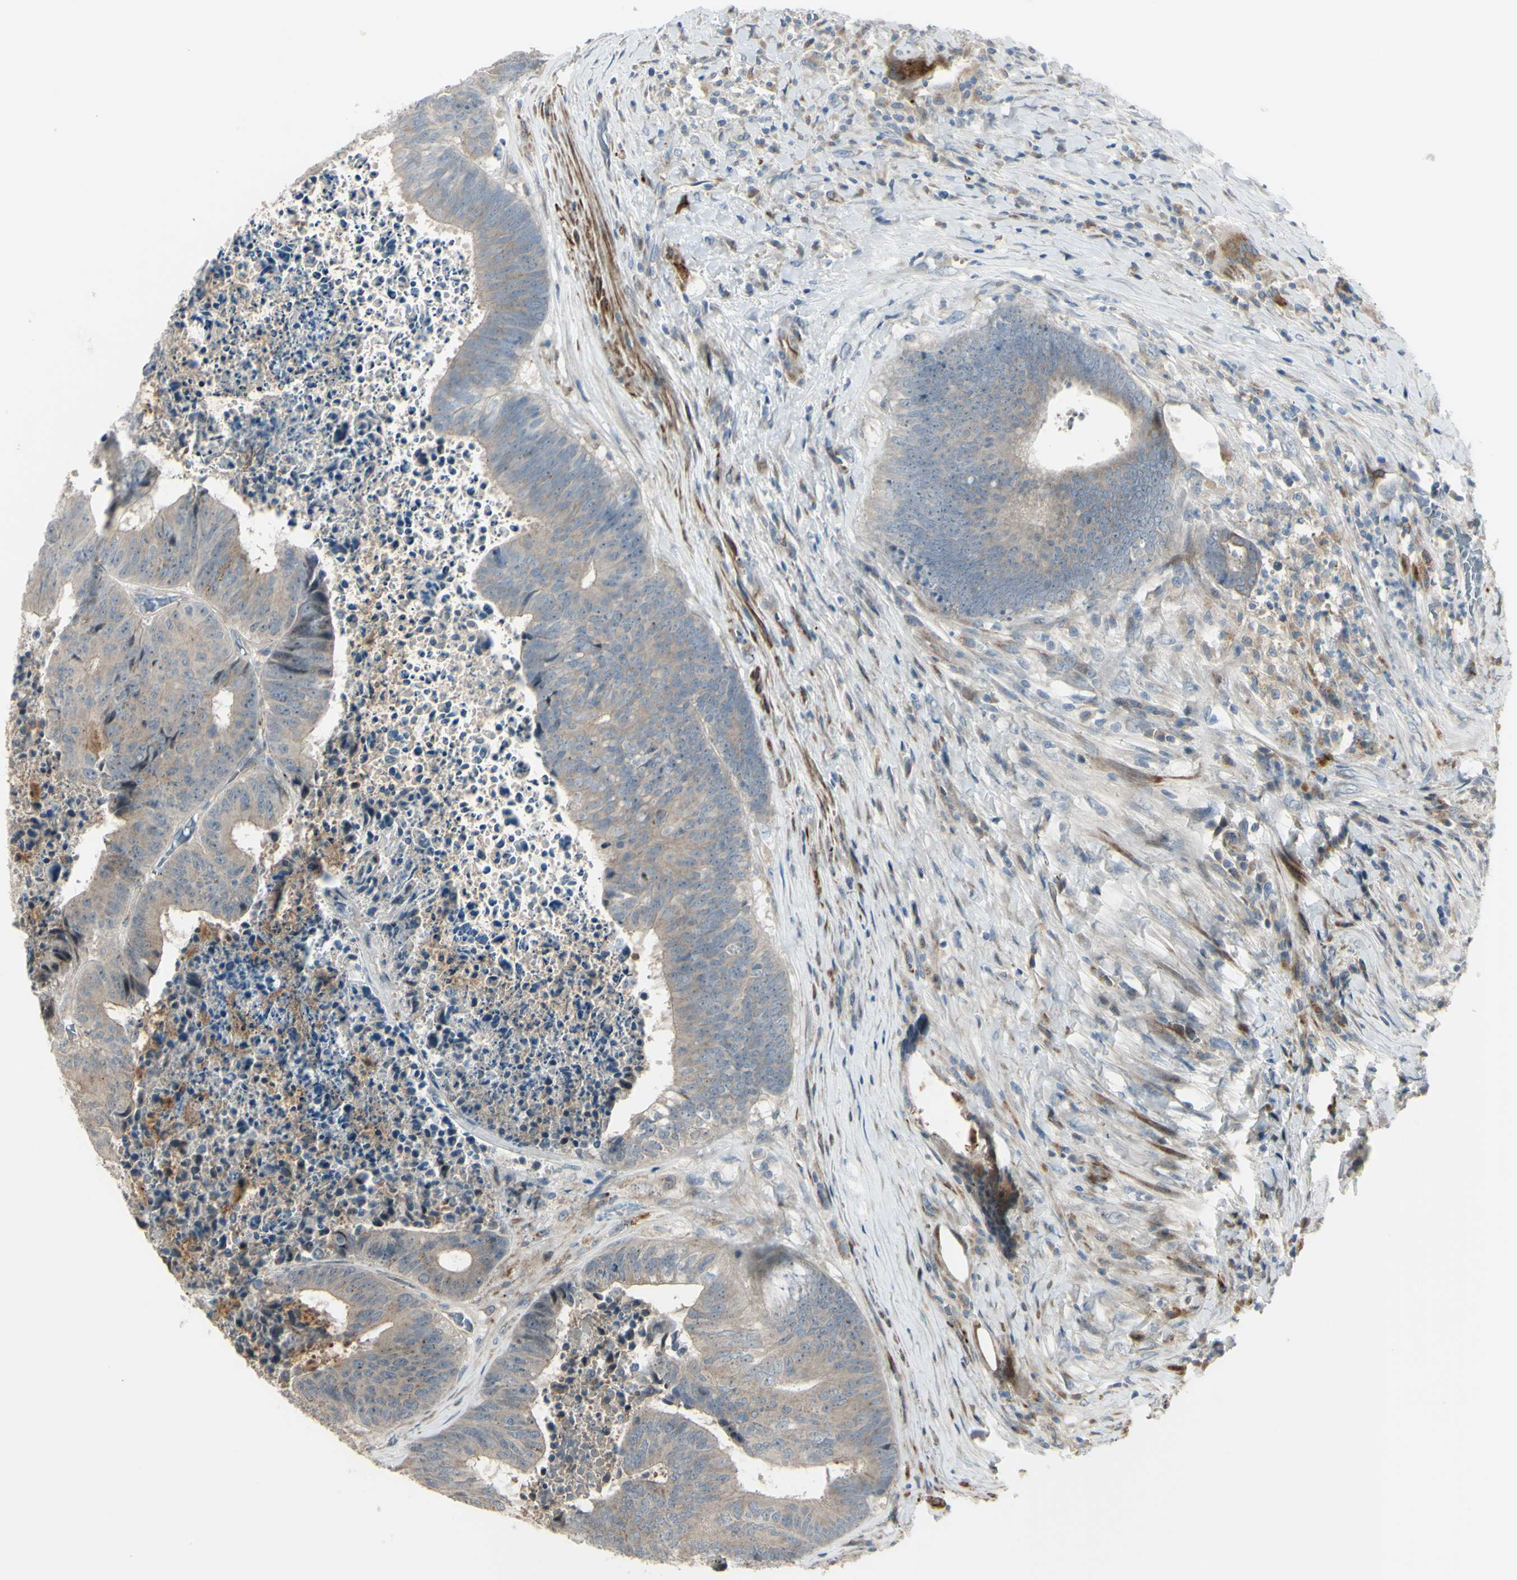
{"staining": {"intensity": "weak", "quantity": ">75%", "location": "cytoplasmic/membranous"}, "tissue": "colorectal cancer", "cell_type": "Tumor cells", "image_type": "cancer", "snomed": [{"axis": "morphology", "description": "Adenocarcinoma, NOS"}, {"axis": "topography", "description": "Rectum"}], "caption": "Human colorectal cancer (adenocarcinoma) stained with a protein marker demonstrates weak staining in tumor cells.", "gene": "NDFIP1", "patient": {"sex": "male", "age": 72}}